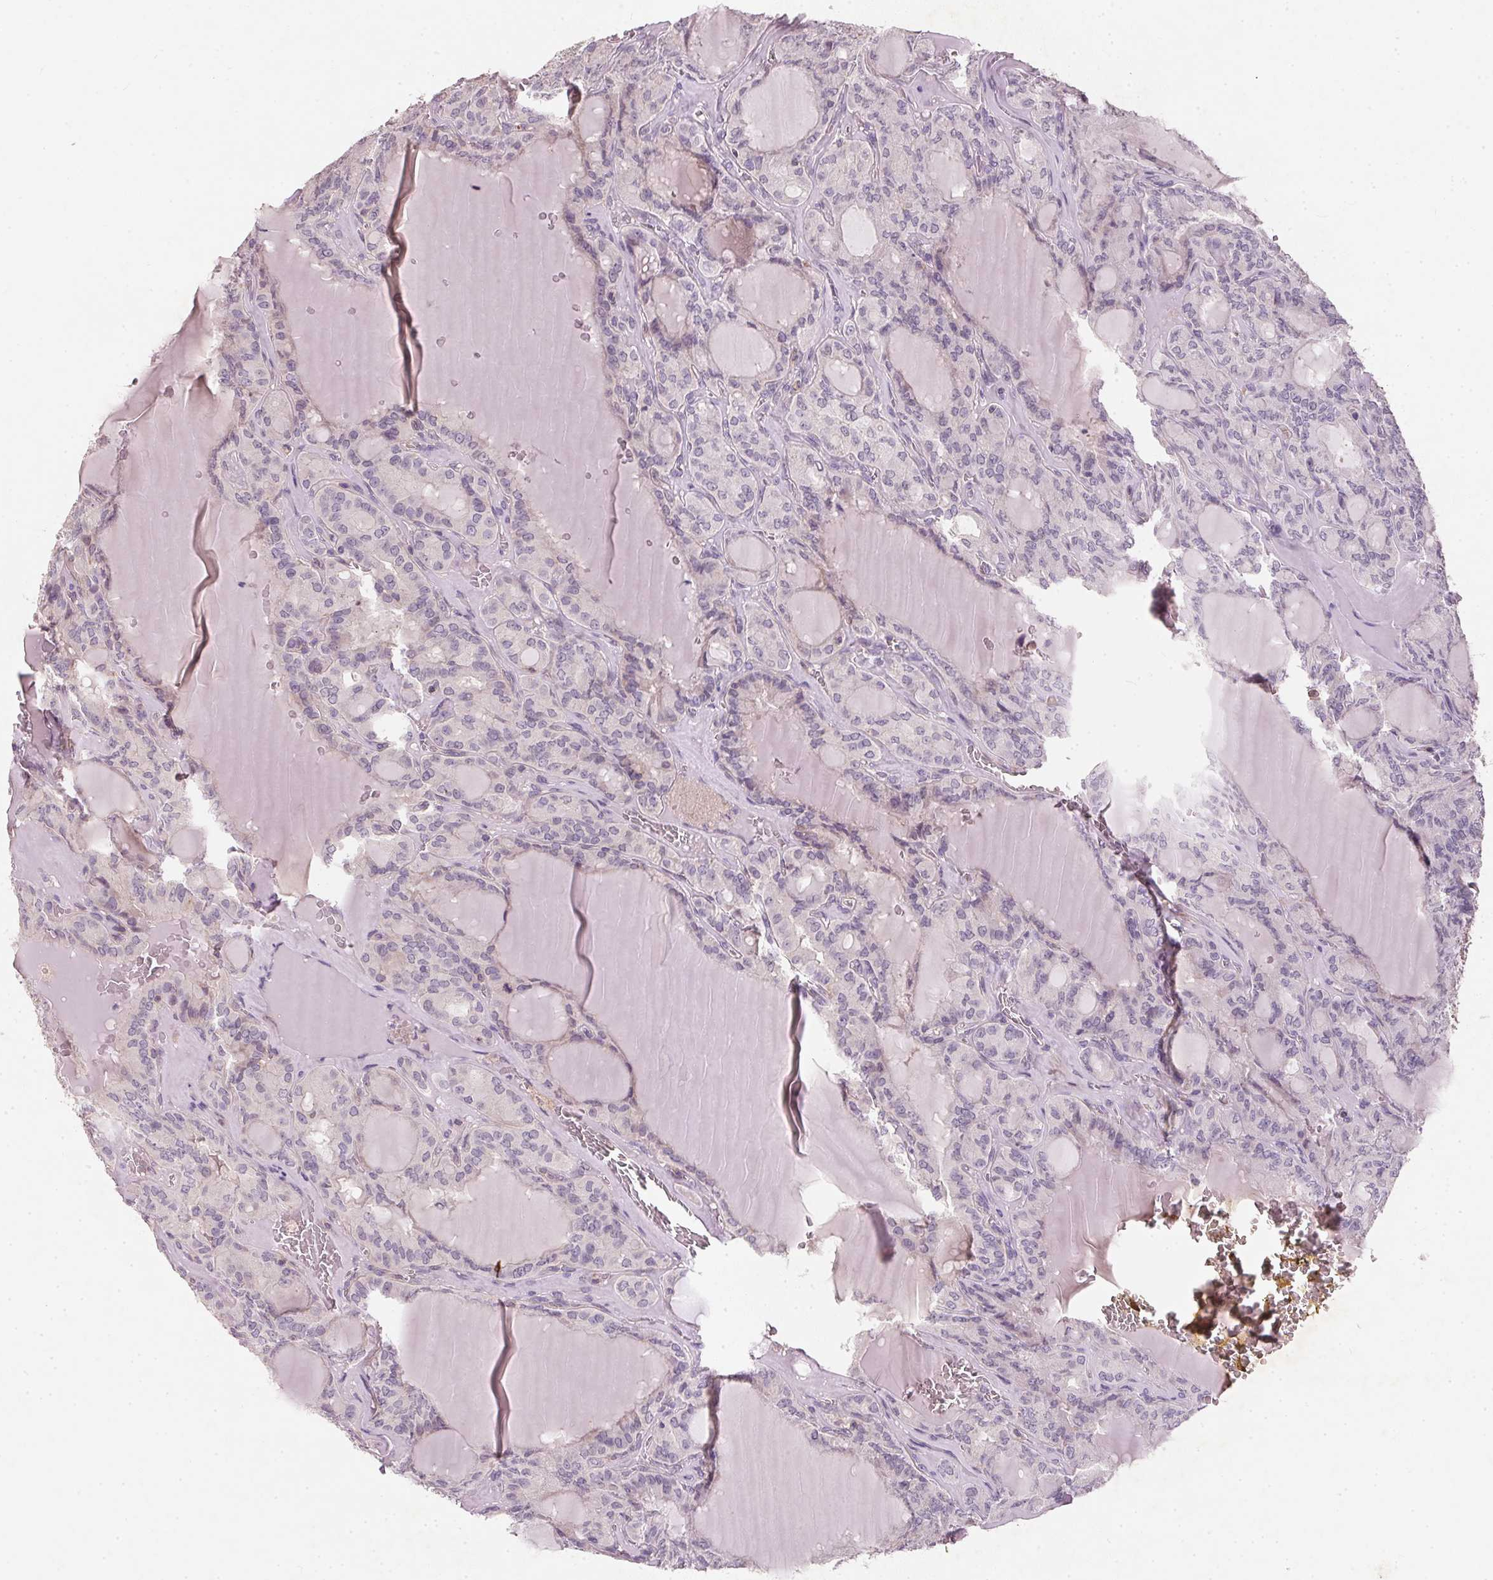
{"staining": {"intensity": "negative", "quantity": "none", "location": "none"}, "tissue": "thyroid cancer", "cell_type": "Tumor cells", "image_type": "cancer", "snomed": [{"axis": "morphology", "description": "Papillary adenocarcinoma, NOS"}, {"axis": "topography", "description": "Thyroid gland"}], "caption": "Papillary adenocarcinoma (thyroid) was stained to show a protein in brown. There is no significant positivity in tumor cells.", "gene": "KCNK15", "patient": {"sex": "male", "age": 87}}